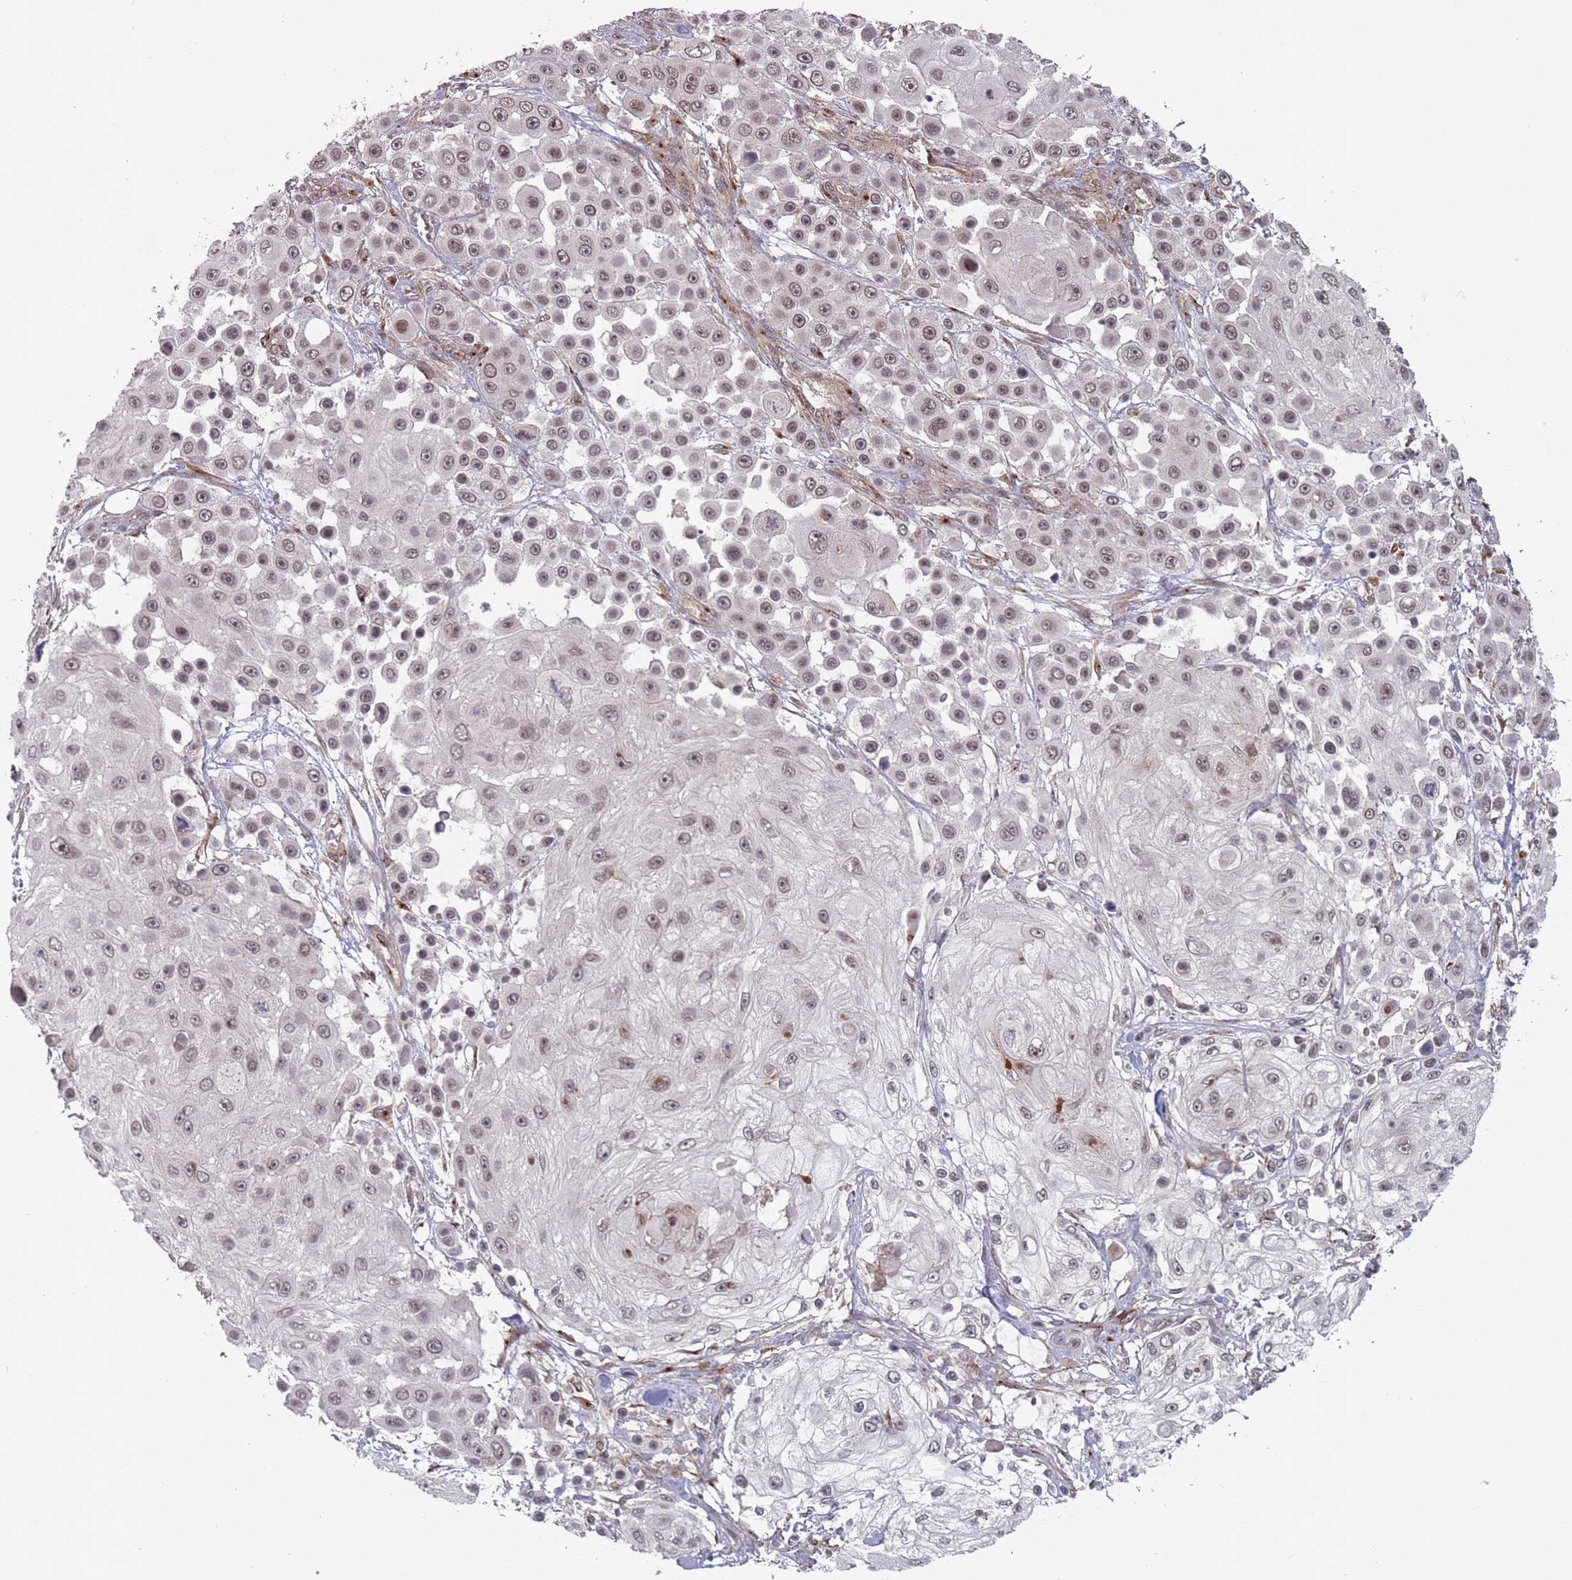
{"staining": {"intensity": "weak", "quantity": ">75%", "location": "nuclear"}, "tissue": "skin cancer", "cell_type": "Tumor cells", "image_type": "cancer", "snomed": [{"axis": "morphology", "description": "Squamous cell carcinoma, NOS"}, {"axis": "topography", "description": "Skin"}], "caption": "An IHC image of neoplastic tissue is shown. Protein staining in brown labels weak nuclear positivity in squamous cell carcinoma (skin) within tumor cells.", "gene": "CNTRL", "patient": {"sex": "male", "age": 67}}